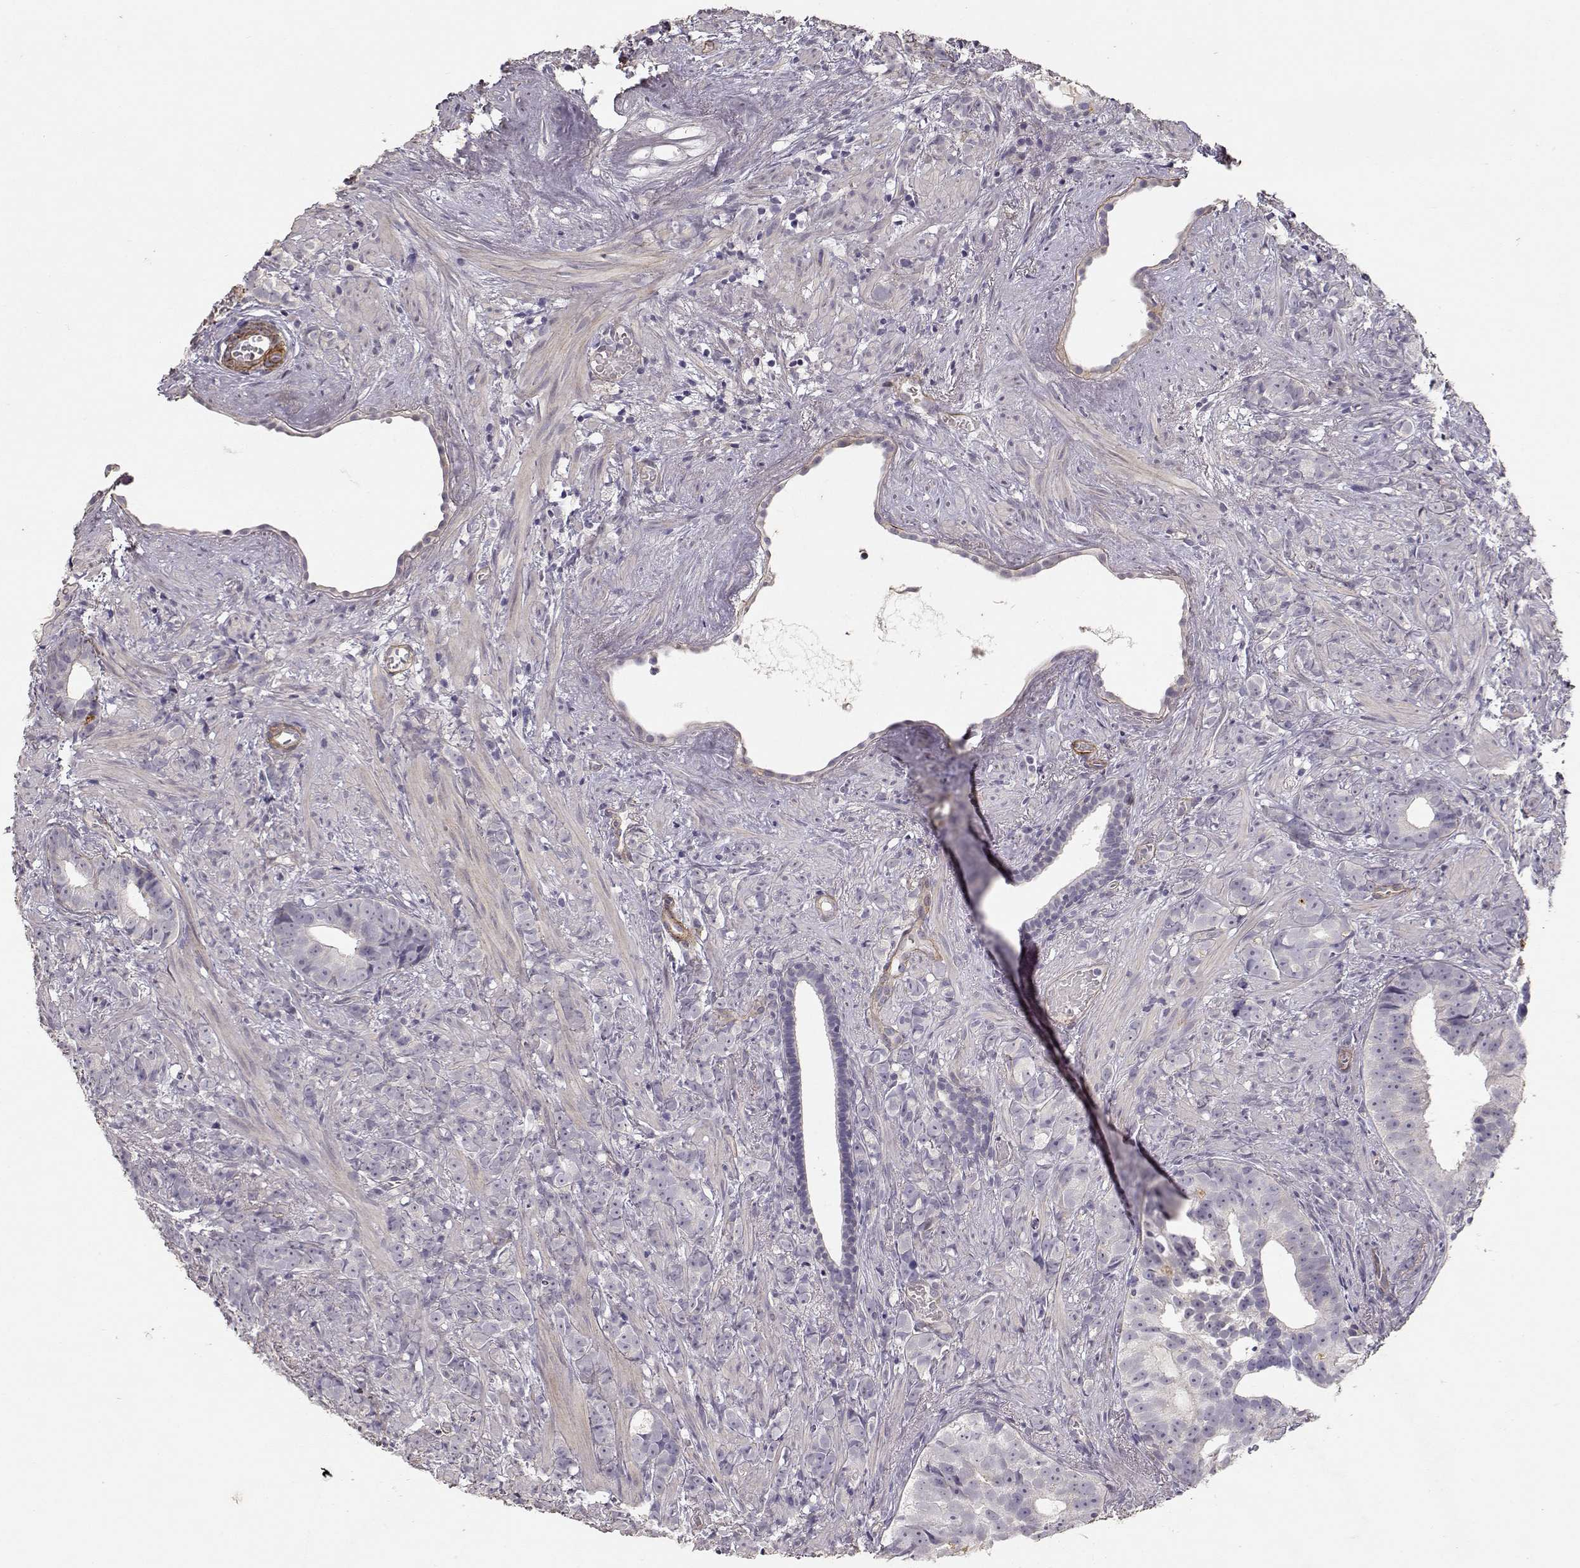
{"staining": {"intensity": "negative", "quantity": "none", "location": "none"}, "tissue": "prostate cancer", "cell_type": "Tumor cells", "image_type": "cancer", "snomed": [{"axis": "morphology", "description": "Adenocarcinoma, High grade"}, {"axis": "topography", "description": "Prostate"}], "caption": "Tumor cells are negative for brown protein staining in prostate adenocarcinoma (high-grade).", "gene": "LAMA5", "patient": {"sex": "male", "age": 81}}